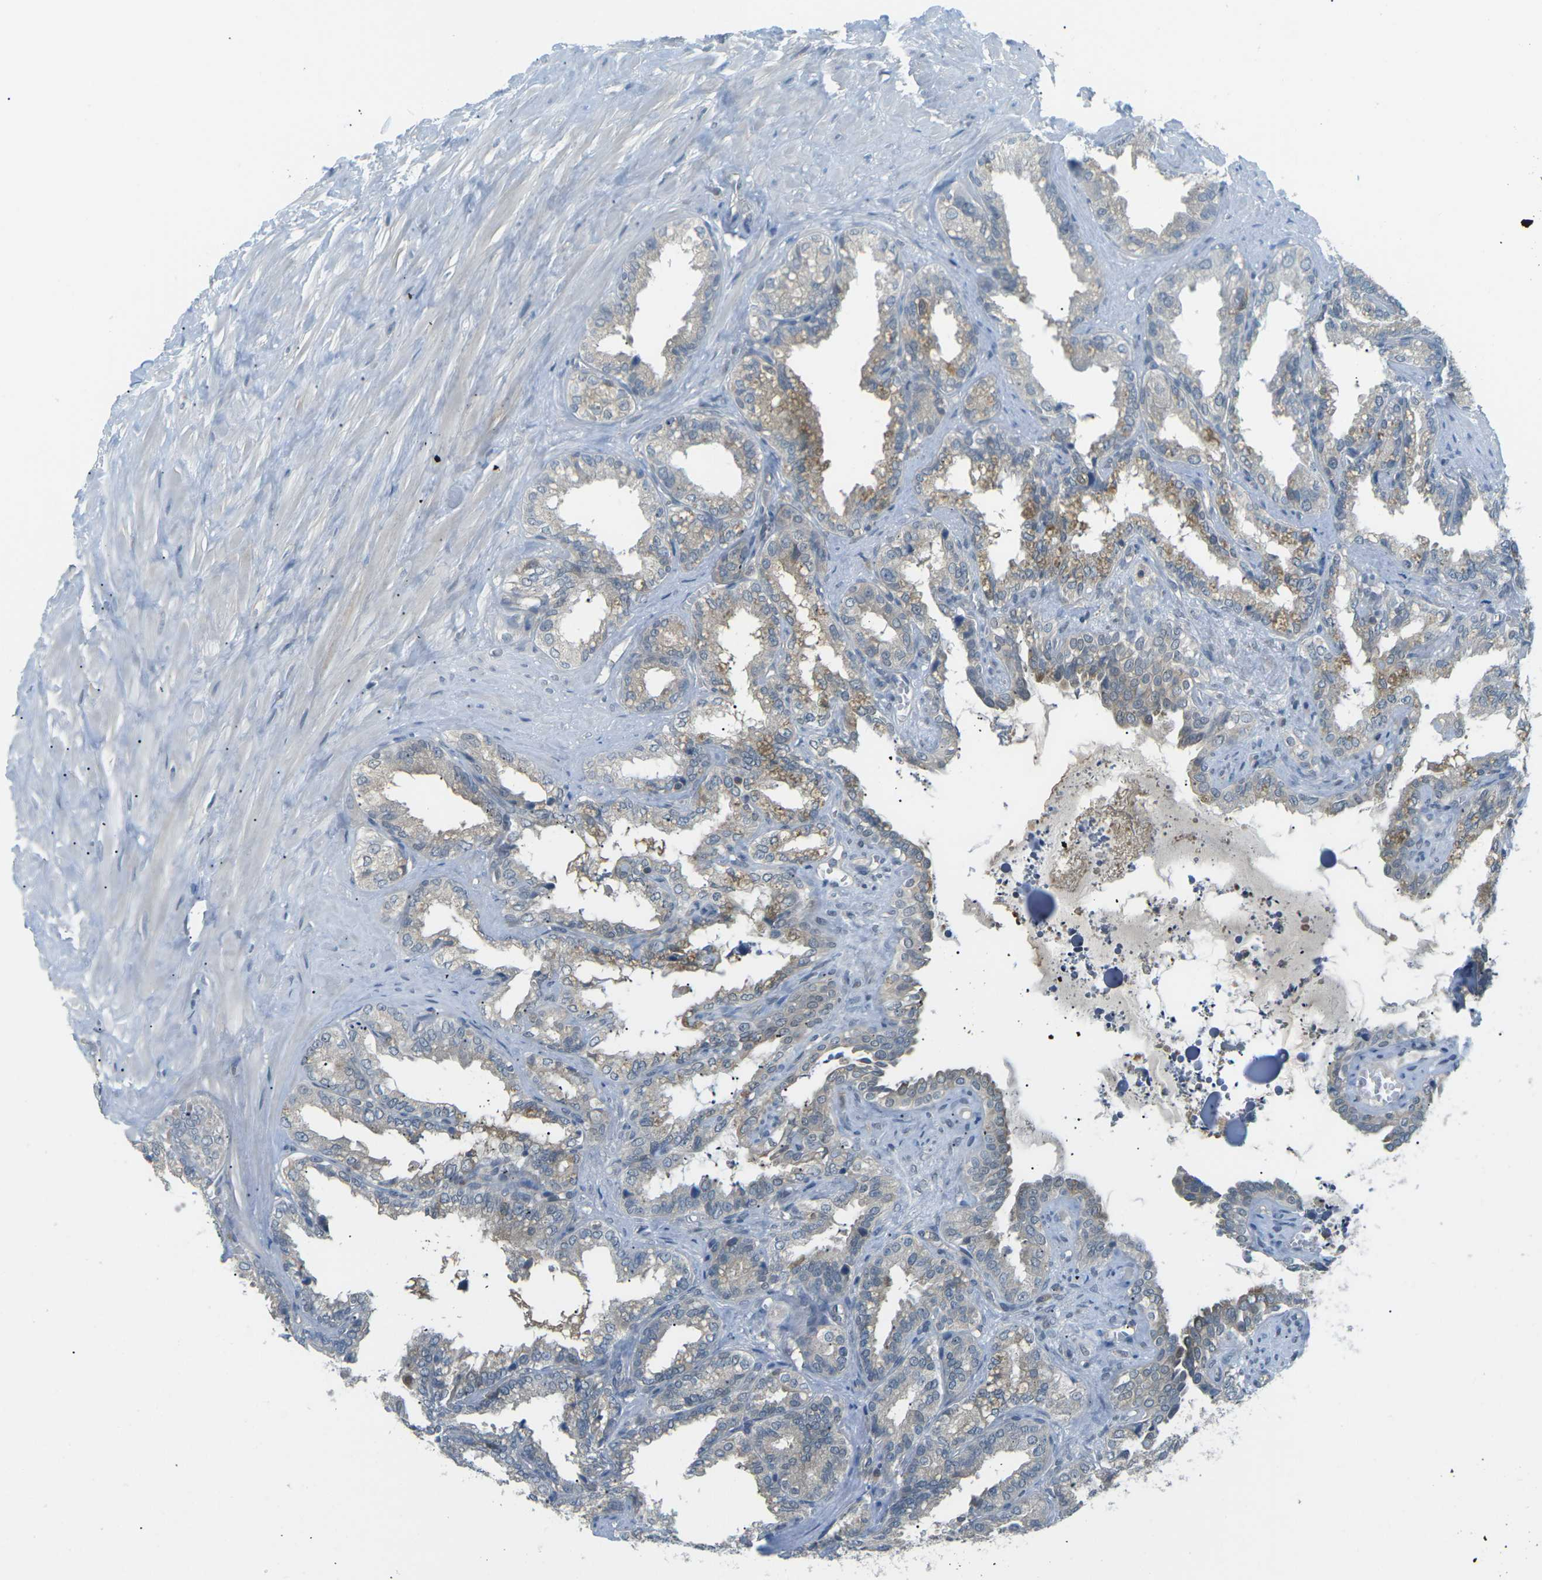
{"staining": {"intensity": "moderate", "quantity": ">75%", "location": "cytoplasmic/membranous"}, "tissue": "seminal vesicle", "cell_type": "Glandular cells", "image_type": "normal", "snomed": [{"axis": "morphology", "description": "Normal tissue, NOS"}, {"axis": "topography", "description": "Seminal veicle"}], "caption": "Protein staining shows moderate cytoplasmic/membranous staining in approximately >75% of glandular cells in benign seminal vesicle. (Brightfield microscopy of DAB IHC at high magnification).", "gene": "PIEZO2", "patient": {"sex": "male", "age": 64}}